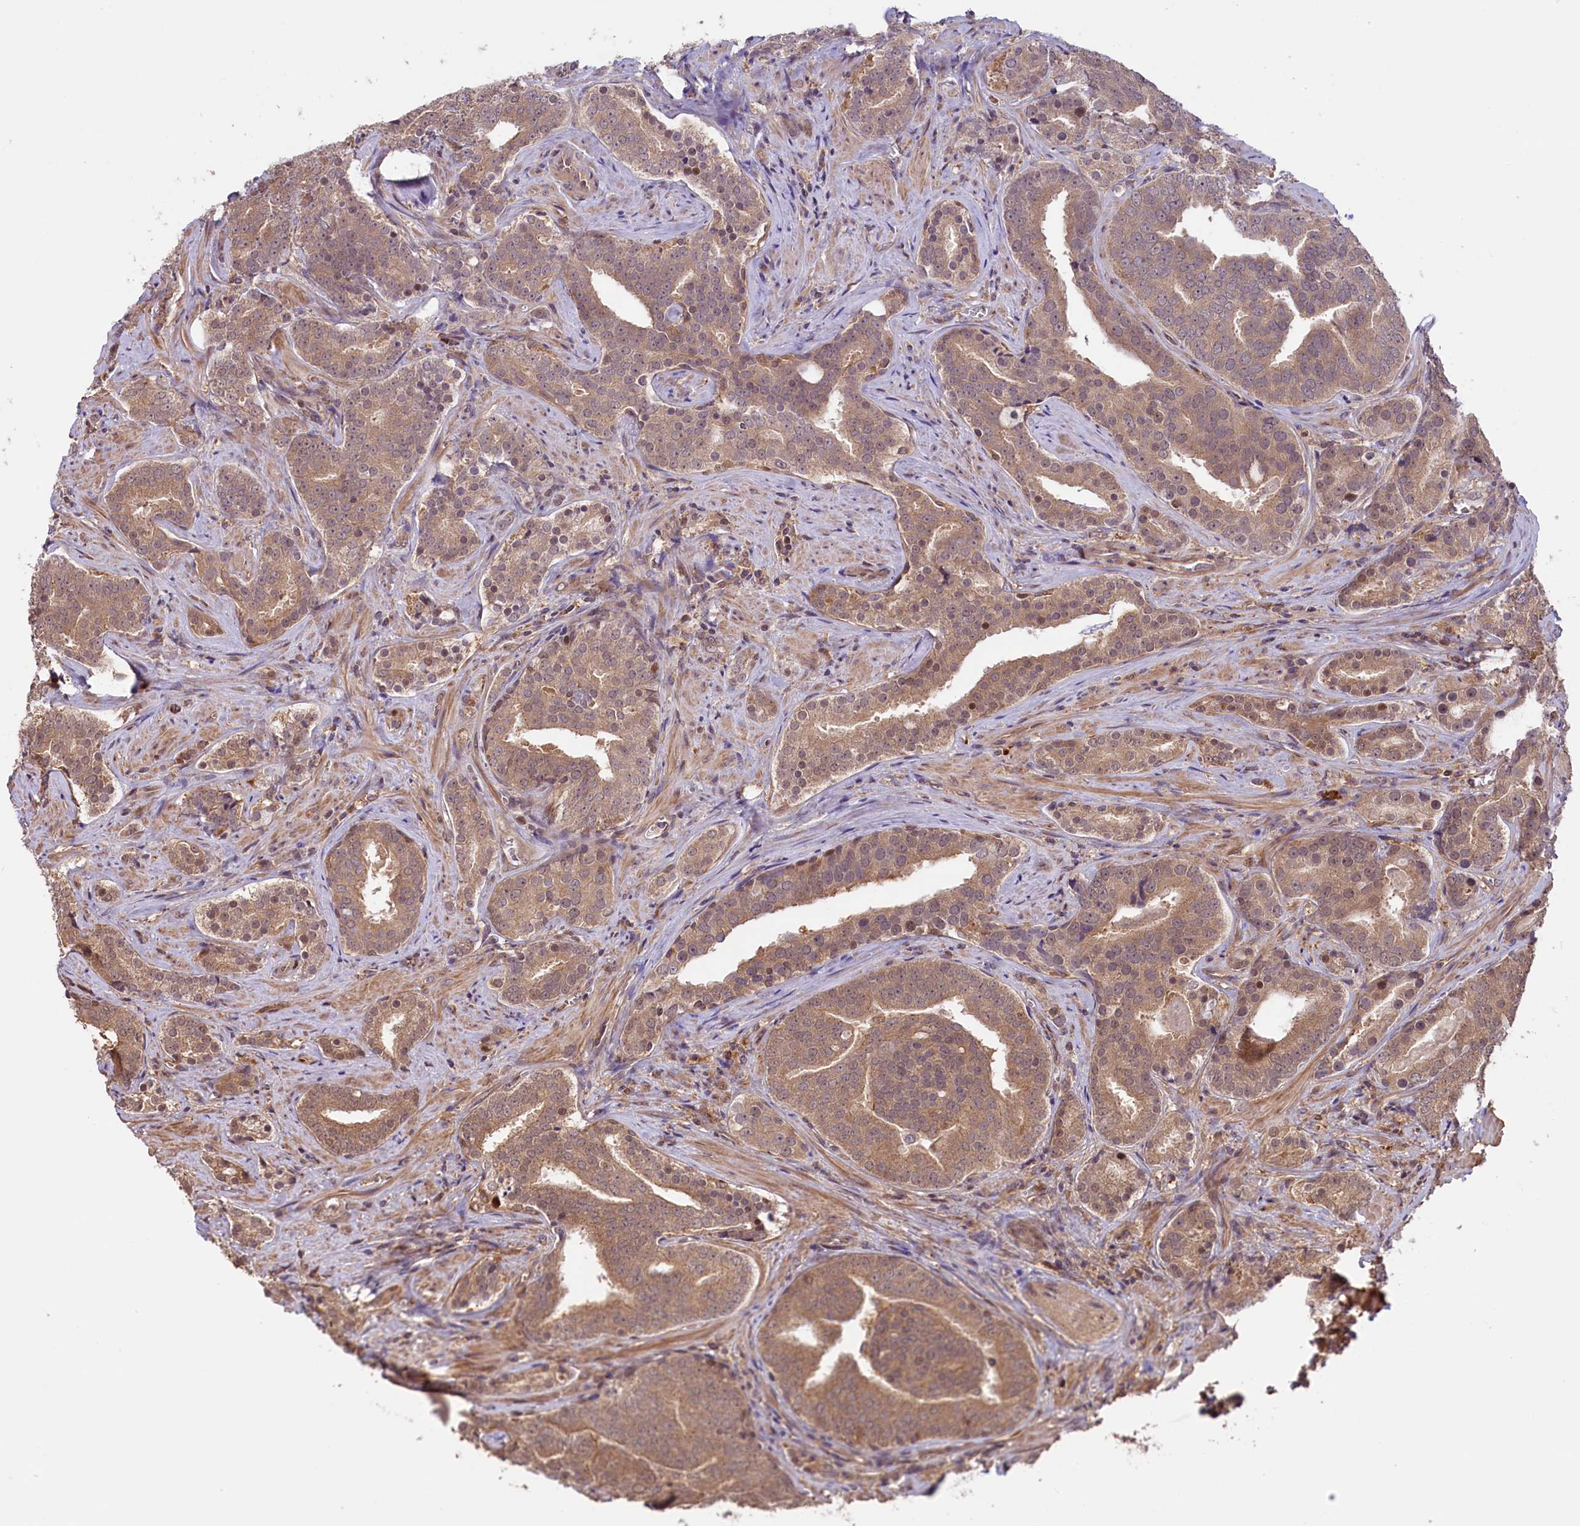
{"staining": {"intensity": "weak", "quantity": ">75%", "location": "cytoplasmic/membranous,nuclear"}, "tissue": "prostate cancer", "cell_type": "Tumor cells", "image_type": "cancer", "snomed": [{"axis": "morphology", "description": "Adenocarcinoma, High grade"}, {"axis": "topography", "description": "Prostate"}], "caption": "Immunohistochemistry (IHC) image of neoplastic tissue: prostate cancer (adenocarcinoma (high-grade)) stained using IHC displays low levels of weak protein expression localized specifically in the cytoplasmic/membranous and nuclear of tumor cells, appearing as a cytoplasmic/membranous and nuclear brown color.", "gene": "RIC8A", "patient": {"sex": "male", "age": 55}}